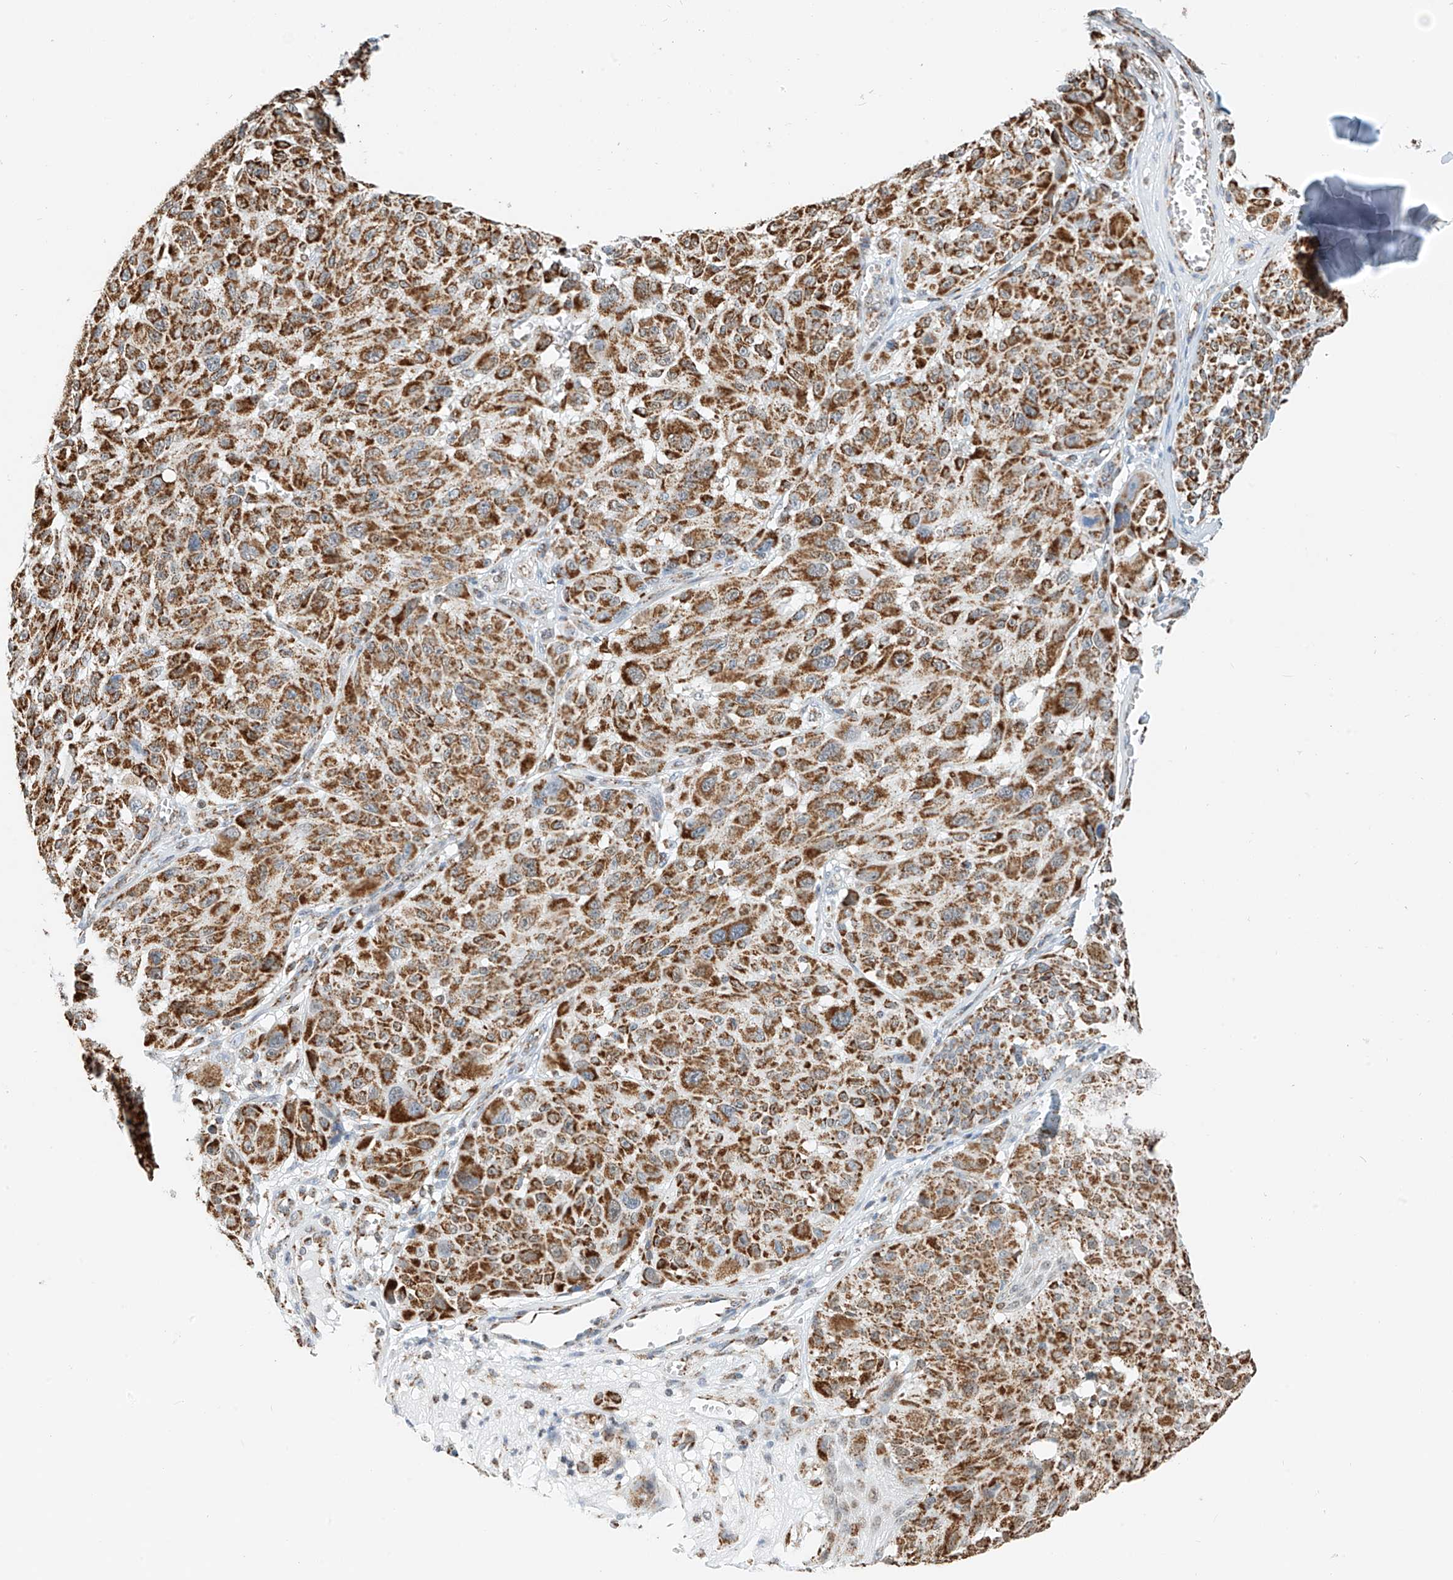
{"staining": {"intensity": "moderate", "quantity": ">75%", "location": "cytoplasmic/membranous"}, "tissue": "melanoma", "cell_type": "Tumor cells", "image_type": "cancer", "snomed": [{"axis": "morphology", "description": "Malignant melanoma, NOS"}, {"axis": "topography", "description": "Skin"}], "caption": "Immunohistochemical staining of melanoma demonstrates medium levels of moderate cytoplasmic/membranous staining in about >75% of tumor cells.", "gene": "PPA2", "patient": {"sex": "male", "age": 83}}